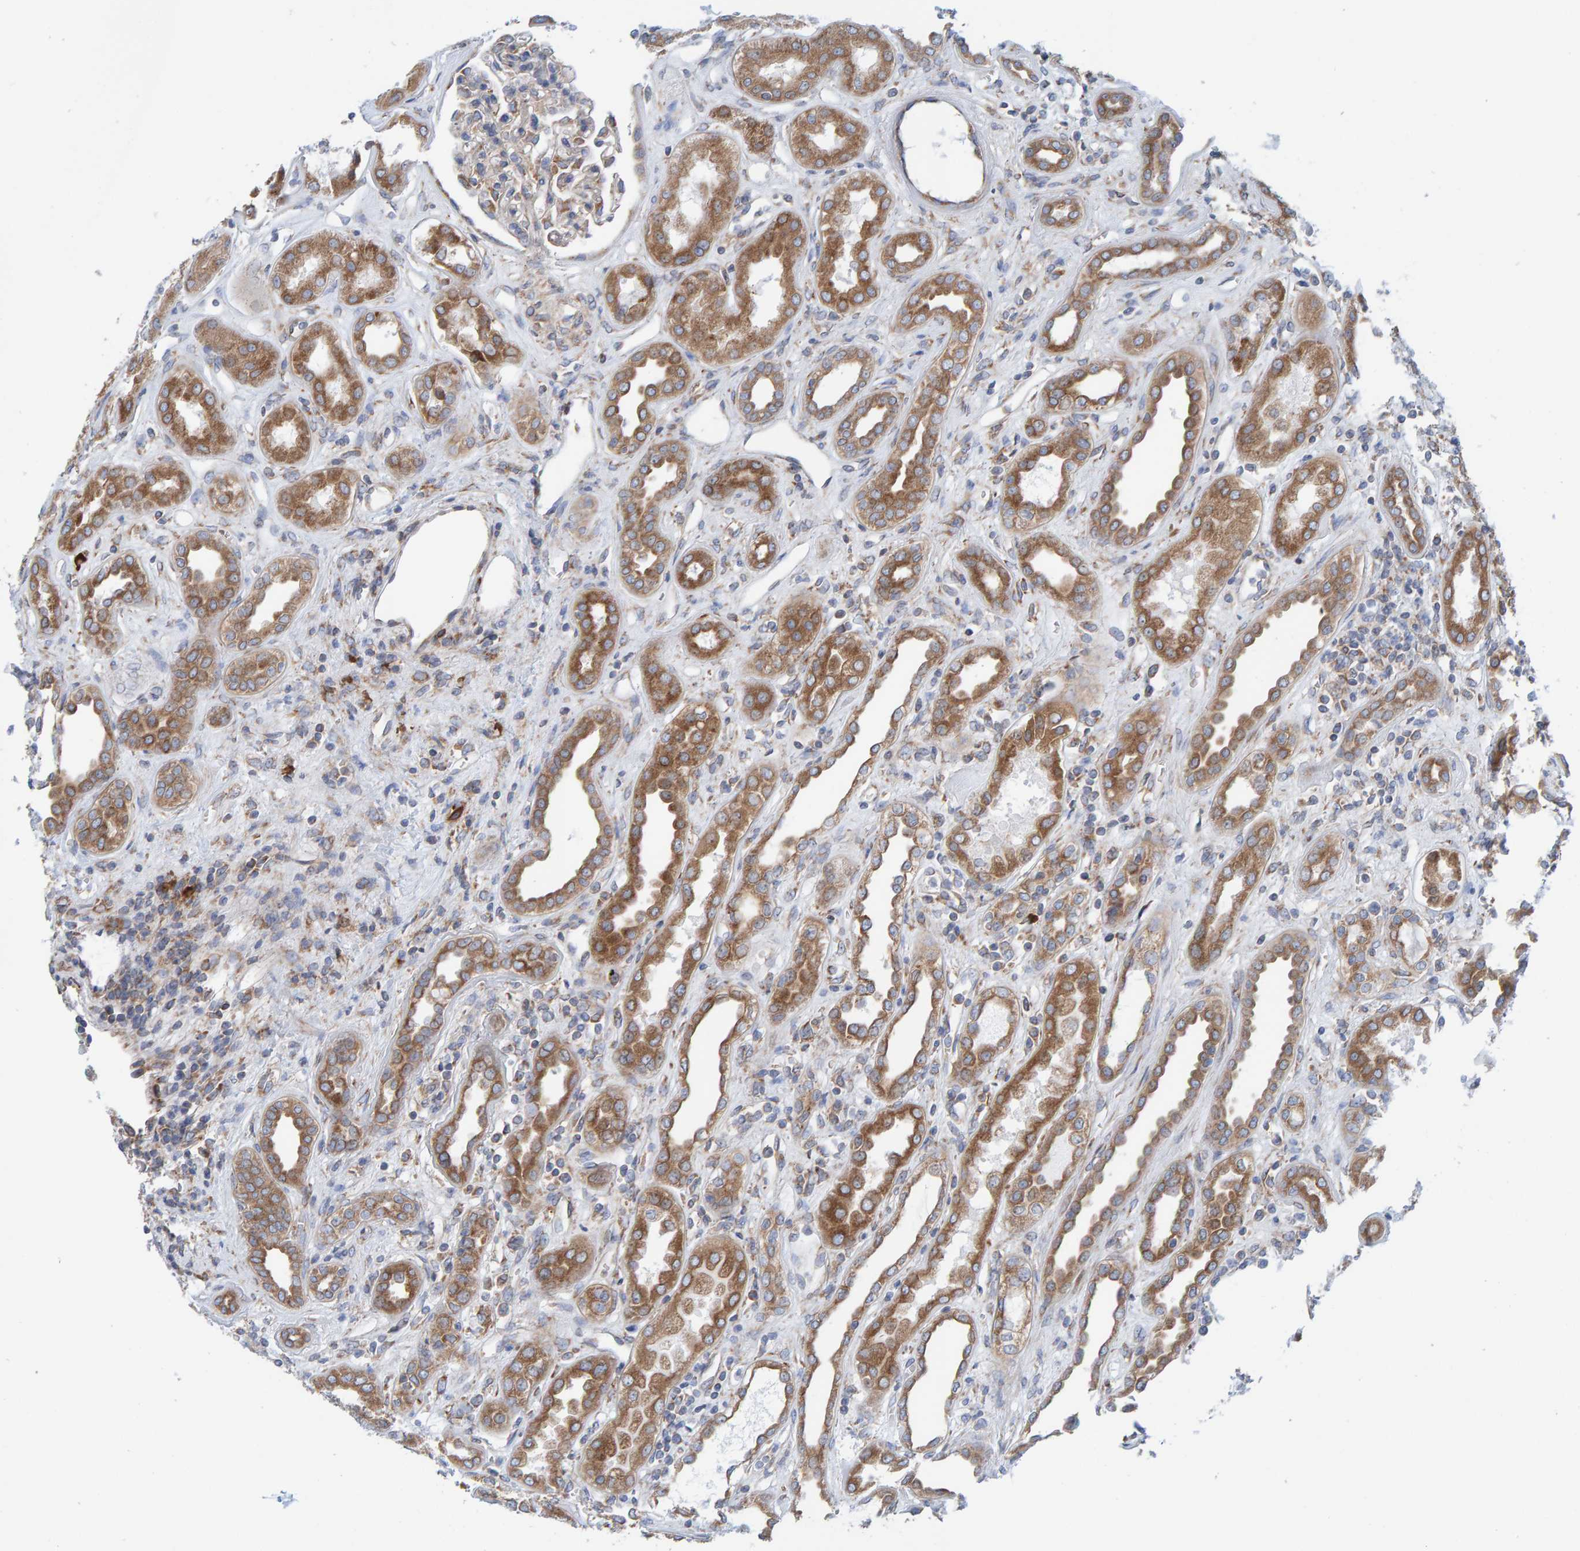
{"staining": {"intensity": "moderate", "quantity": "<25%", "location": "cytoplasmic/membranous"}, "tissue": "kidney", "cell_type": "Cells in glomeruli", "image_type": "normal", "snomed": [{"axis": "morphology", "description": "Normal tissue, NOS"}, {"axis": "topography", "description": "Kidney"}], "caption": "This photomicrograph demonstrates IHC staining of unremarkable human kidney, with low moderate cytoplasmic/membranous positivity in approximately <25% of cells in glomeruli.", "gene": "CDK5RAP3", "patient": {"sex": "male", "age": 59}}